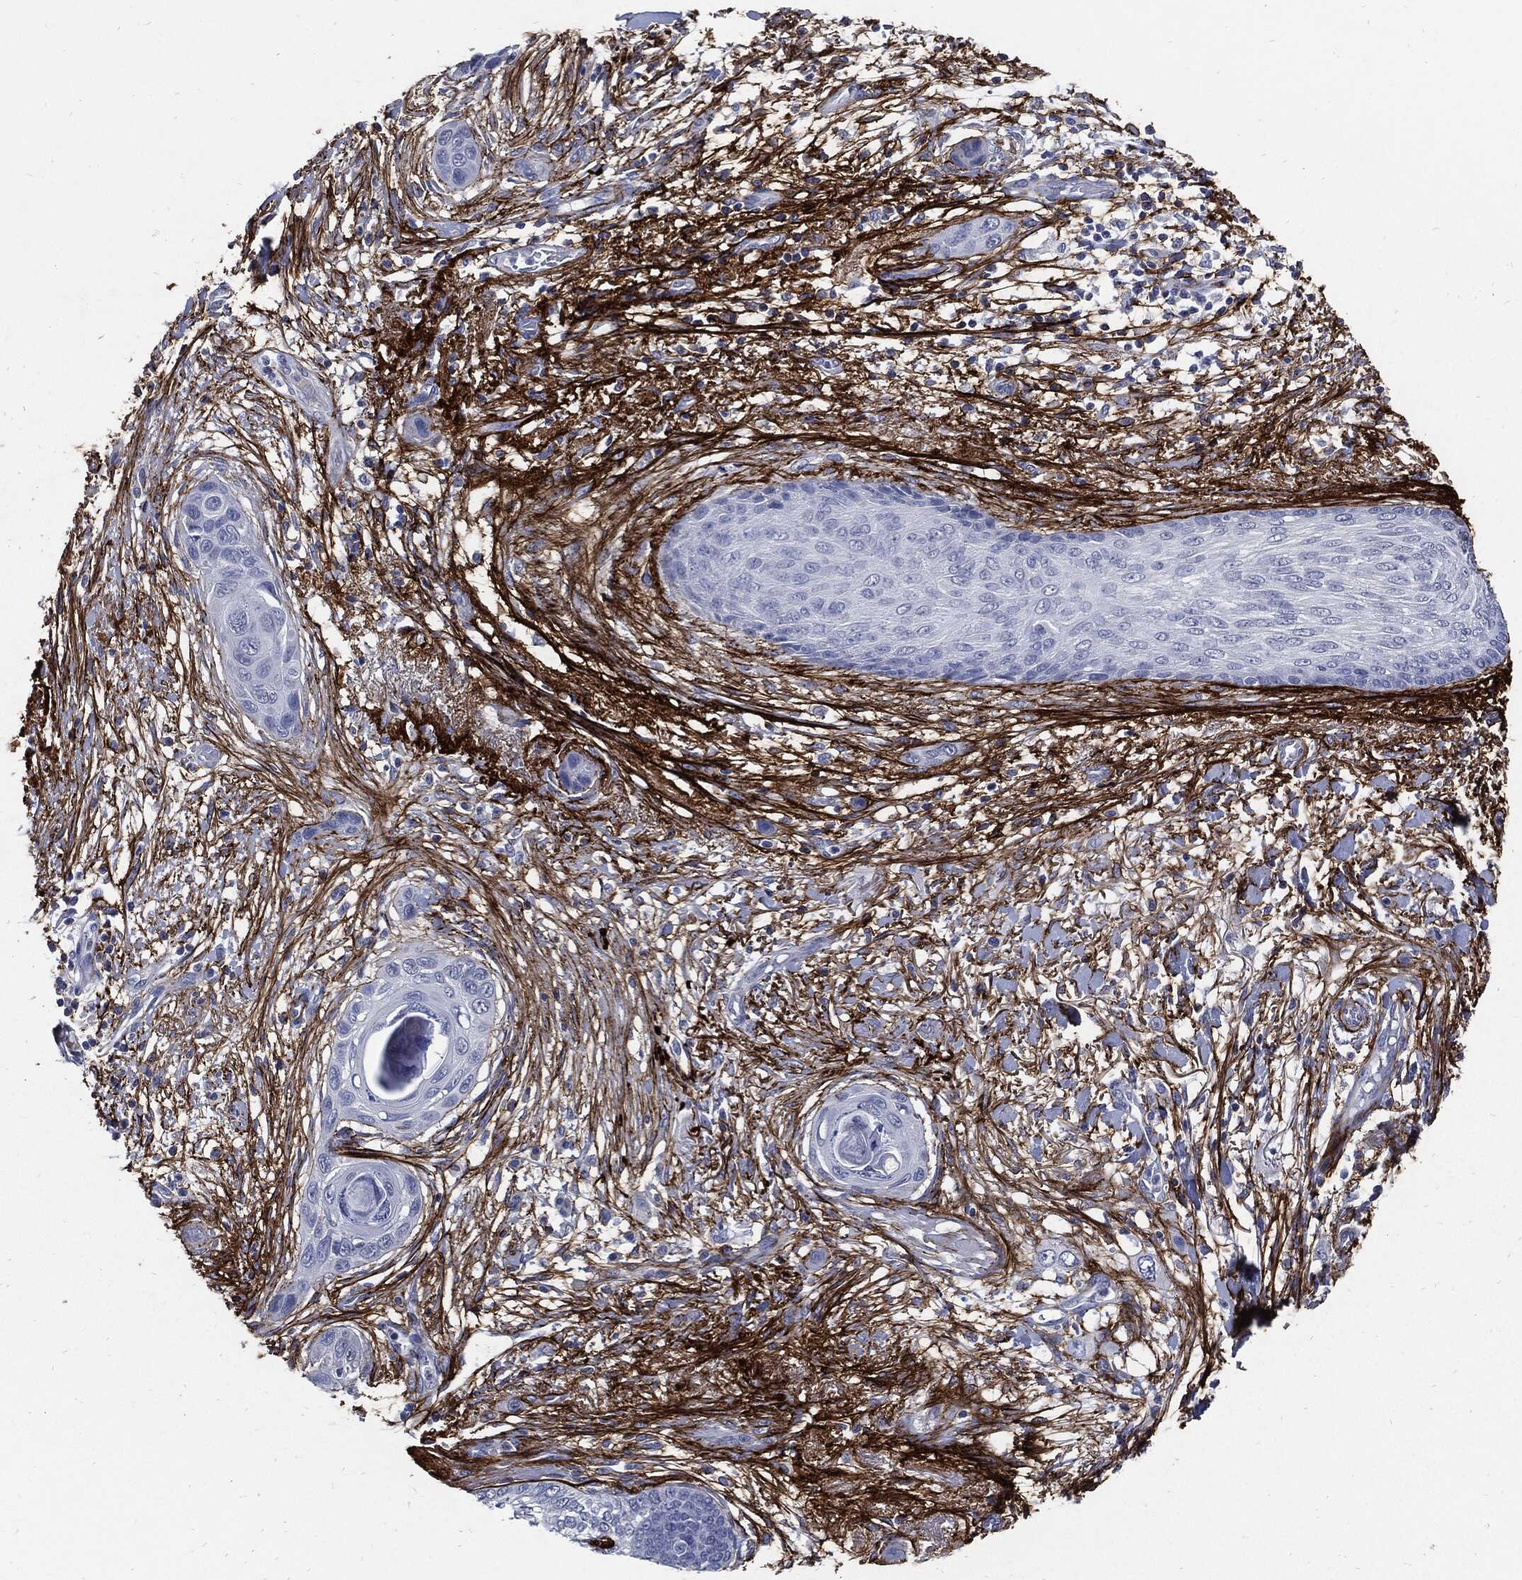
{"staining": {"intensity": "negative", "quantity": "none", "location": "none"}, "tissue": "skin cancer", "cell_type": "Tumor cells", "image_type": "cancer", "snomed": [{"axis": "morphology", "description": "Squamous cell carcinoma, NOS"}, {"axis": "topography", "description": "Skin"}], "caption": "Protein analysis of skin cancer (squamous cell carcinoma) demonstrates no significant staining in tumor cells. (DAB (3,3'-diaminobenzidine) immunohistochemistry (IHC), high magnification).", "gene": "FBN1", "patient": {"sex": "male", "age": 79}}